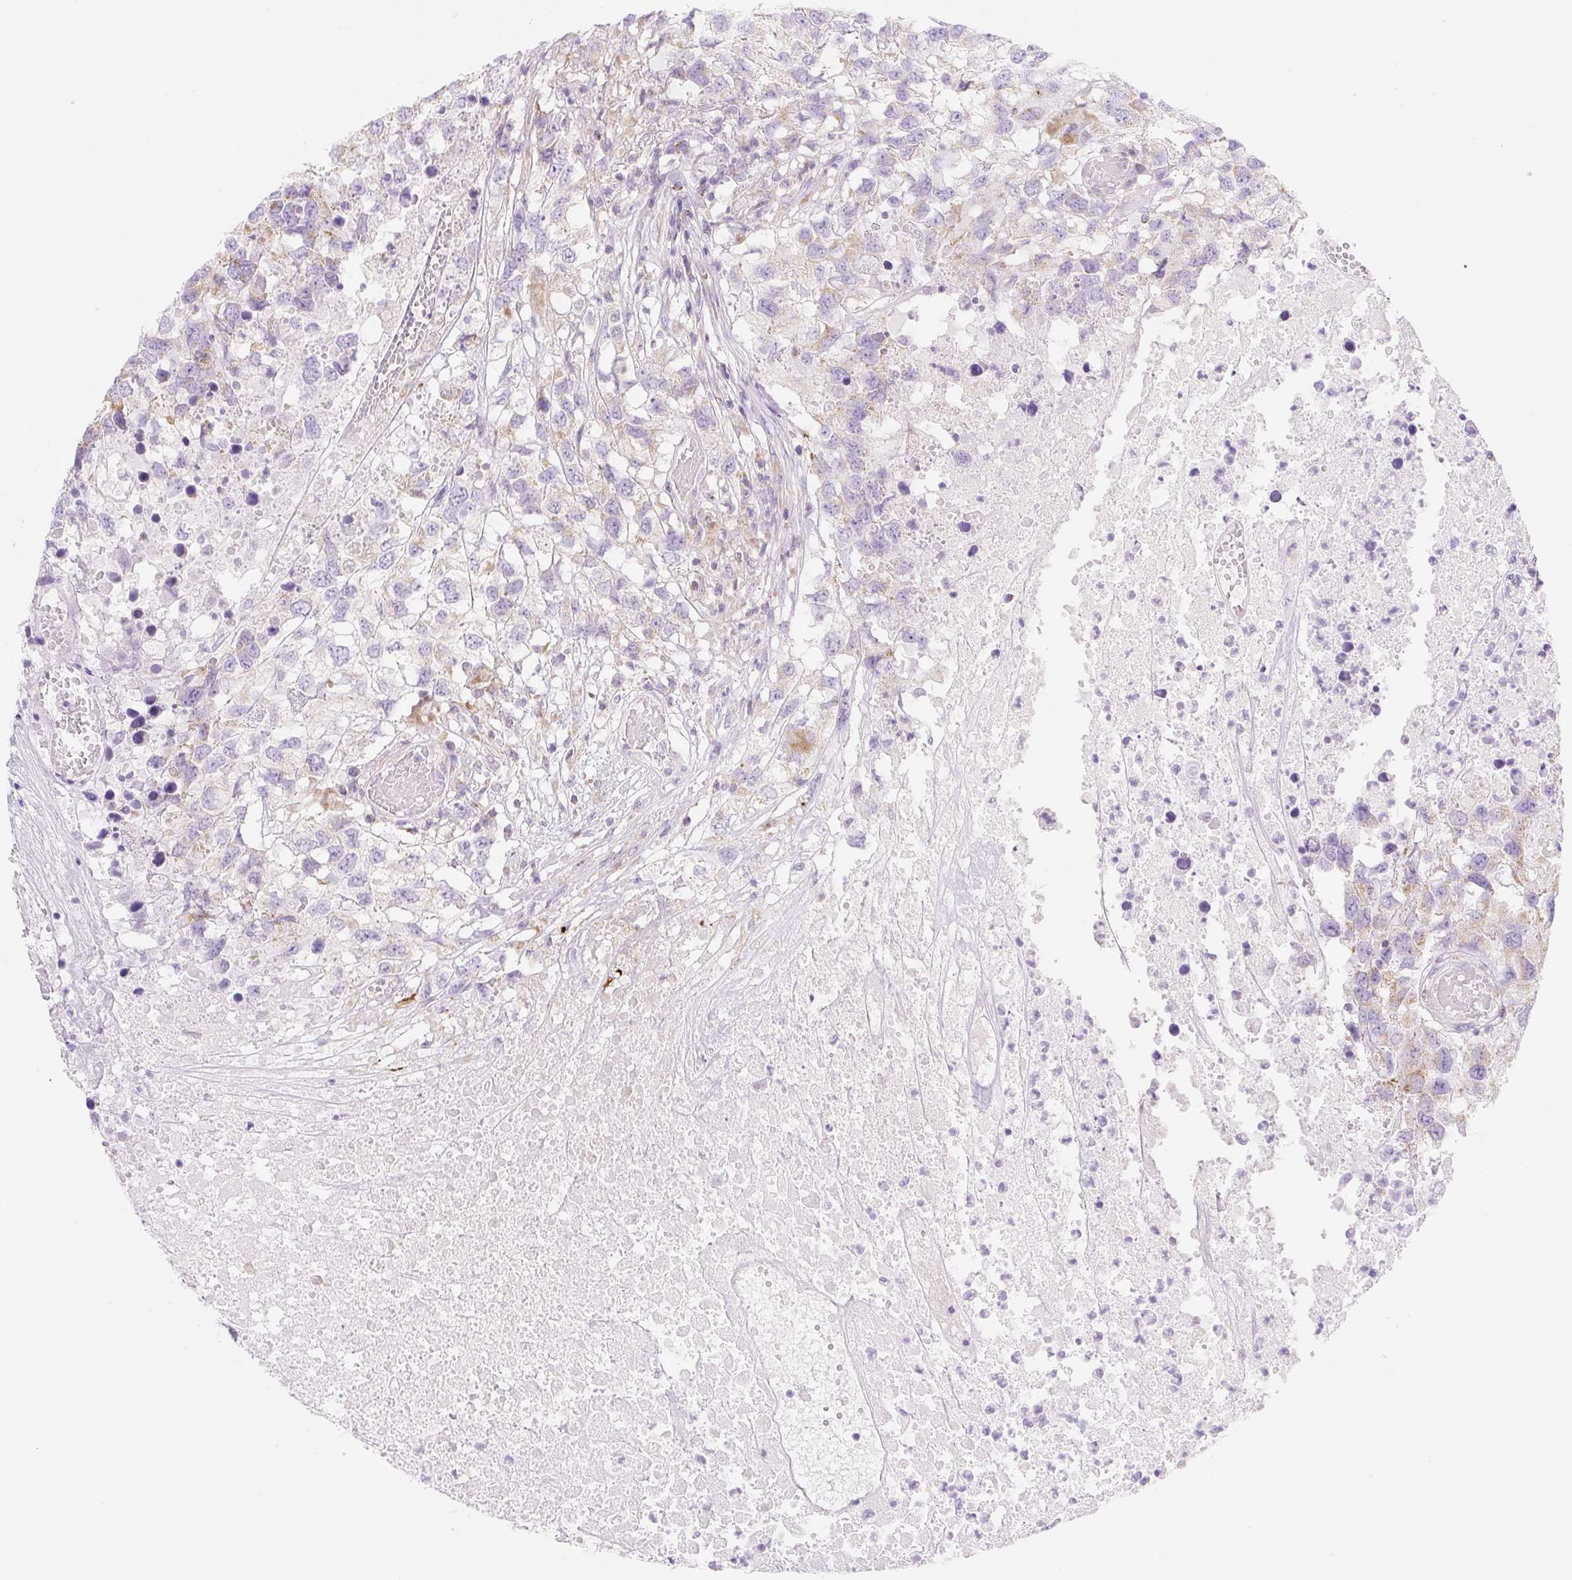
{"staining": {"intensity": "weak", "quantity": "<25%", "location": "cytoplasmic/membranous"}, "tissue": "testis cancer", "cell_type": "Tumor cells", "image_type": "cancer", "snomed": [{"axis": "morphology", "description": "Carcinoma, Embryonal, NOS"}, {"axis": "topography", "description": "Testis"}], "caption": "Histopathology image shows no significant protein positivity in tumor cells of testis cancer (embryonal carcinoma).", "gene": "FOCAD", "patient": {"sex": "male", "age": 83}}